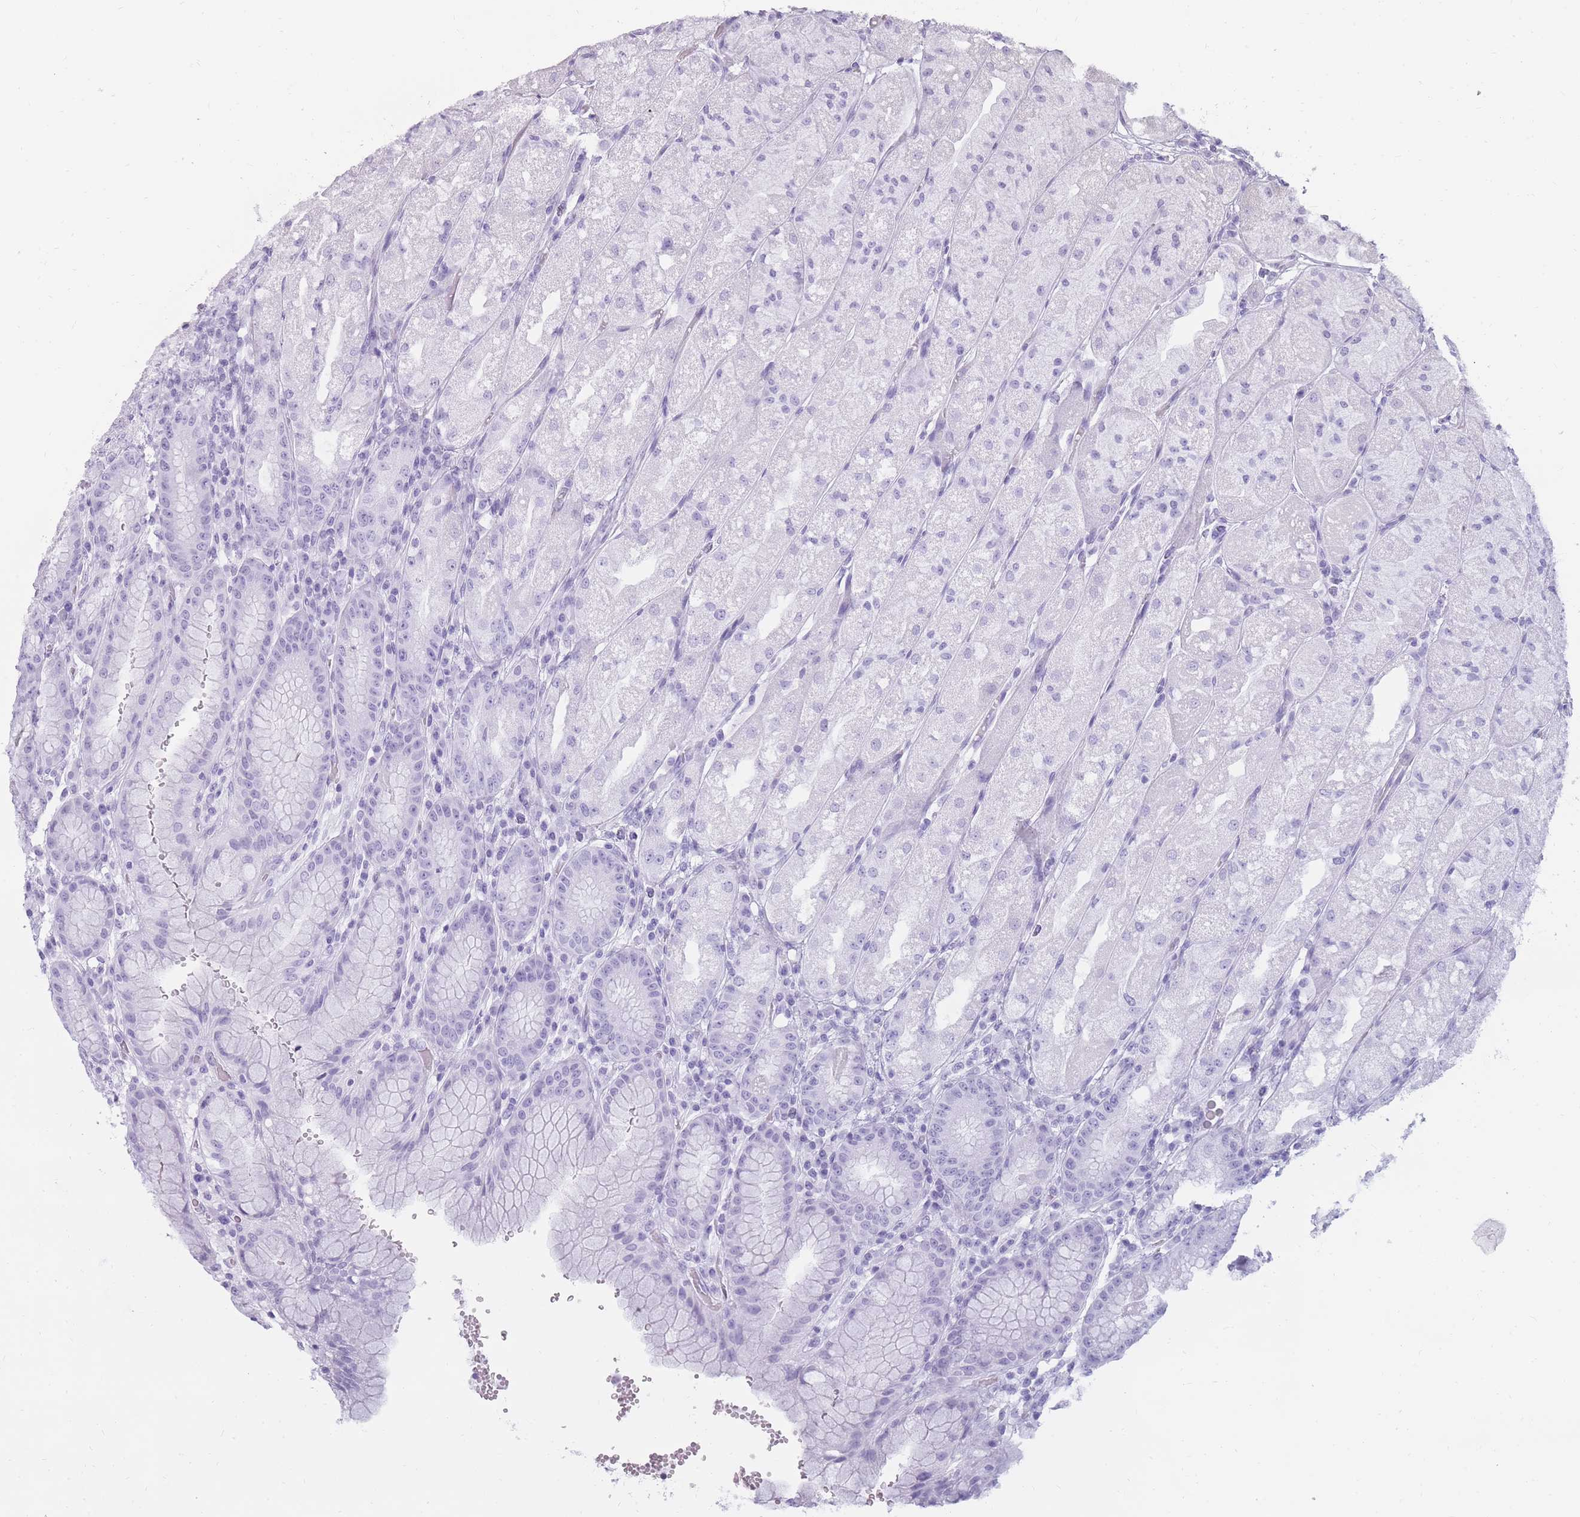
{"staining": {"intensity": "weak", "quantity": "25%-75%", "location": "cytoplasmic/membranous"}, "tissue": "stomach", "cell_type": "Glandular cells", "image_type": "normal", "snomed": [{"axis": "morphology", "description": "Normal tissue, NOS"}, {"axis": "topography", "description": "Stomach, upper"}], "caption": "Stomach was stained to show a protein in brown. There is low levels of weak cytoplasmic/membranous staining in about 25%-75% of glandular cells. (brown staining indicates protein expression, while blue staining denotes nuclei).", "gene": "POM121C", "patient": {"sex": "male", "age": 52}}